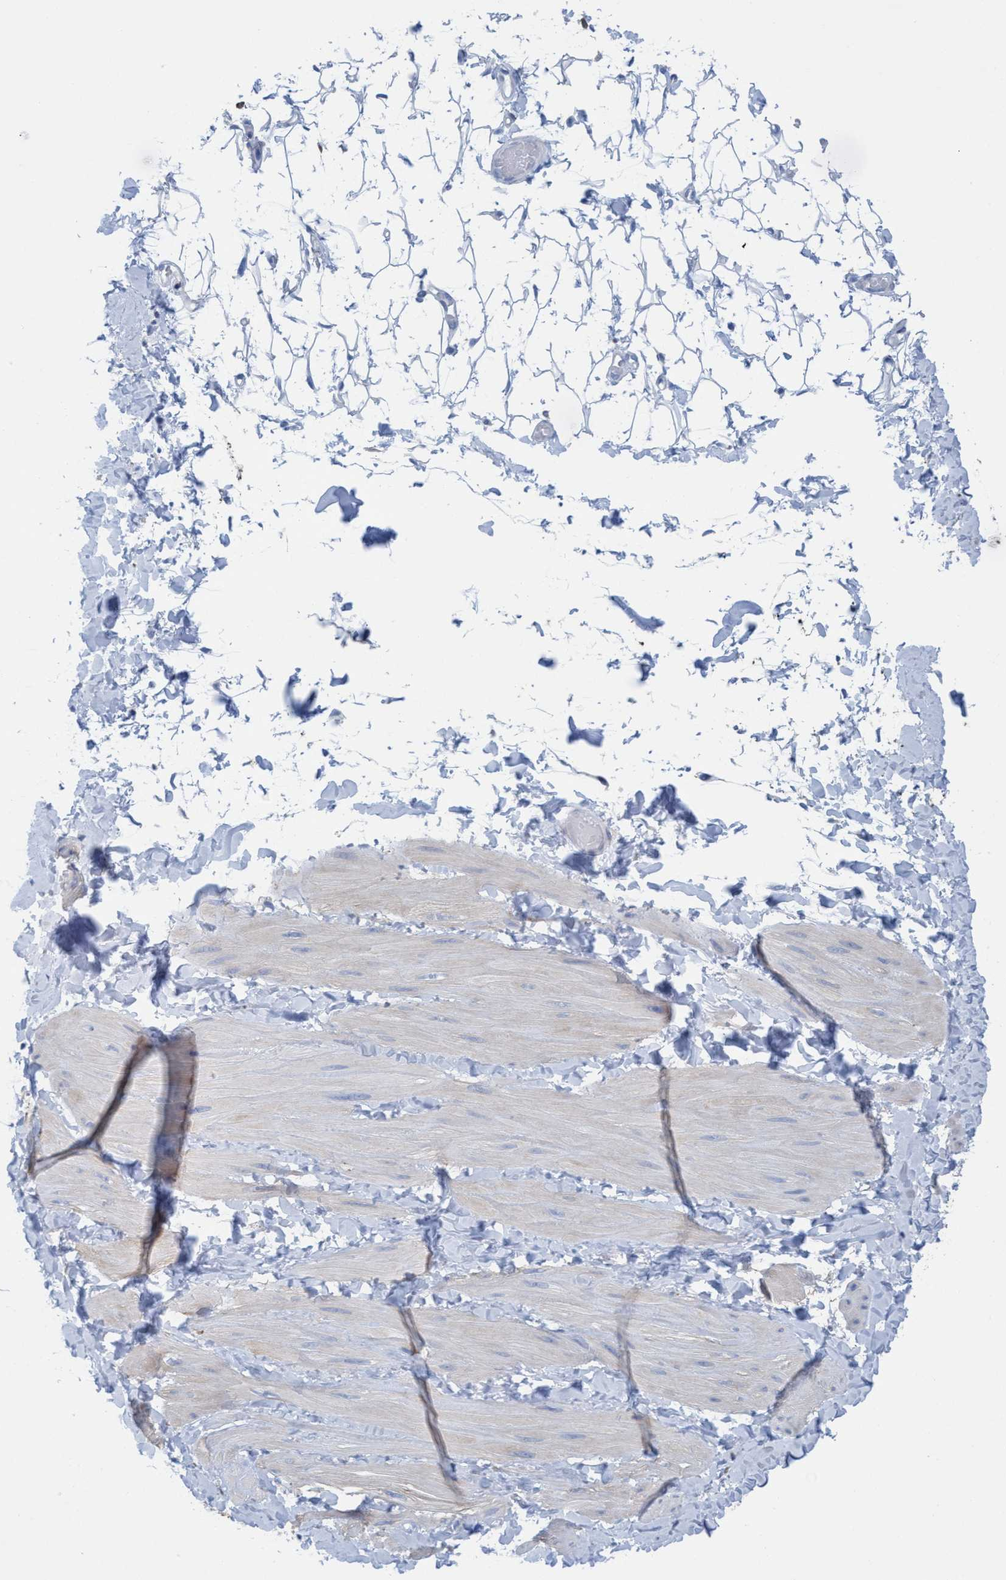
{"staining": {"intensity": "negative", "quantity": "none", "location": "none"}, "tissue": "adipose tissue", "cell_type": "Adipocytes", "image_type": "normal", "snomed": [{"axis": "morphology", "description": "Normal tissue, NOS"}, {"axis": "topography", "description": "Adipose tissue"}, {"axis": "topography", "description": "Vascular tissue"}, {"axis": "topography", "description": "Peripheral nerve tissue"}], "caption": "High magnification brightfield microscopy of benign adipose tissue stained with DAB (brown) and counterstained with hematoxylin (blue): adipocytes show no significant staining. (Stains: DAB IHC with hematoxylin counter stain, Microscopy: brightfield microscopy at high magnification).", "gene": "EZR", "patient": {"sex": "male", "age": 25}}